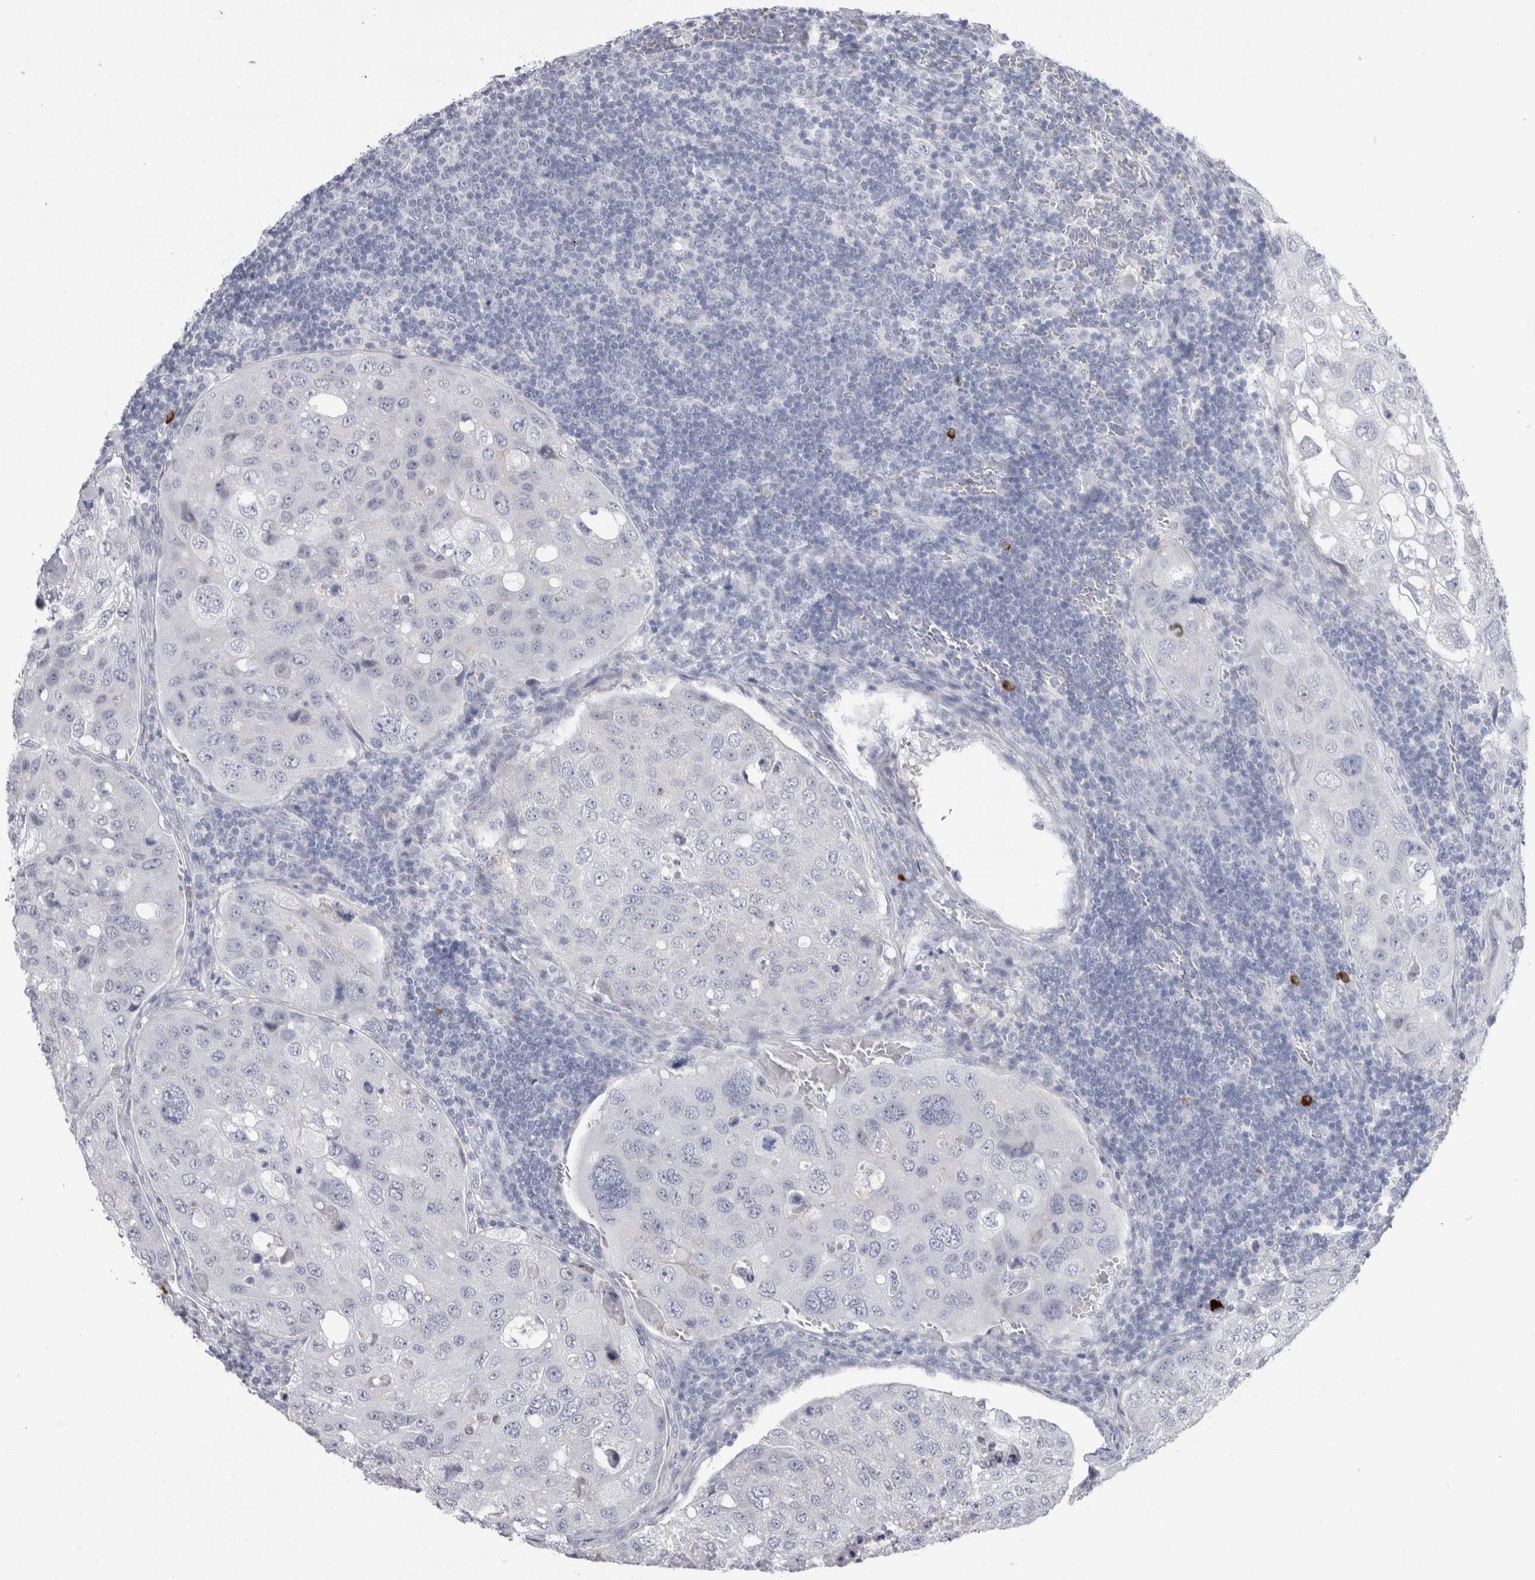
{"staining": {"intensity": "negative", "quantity": "none", "location": "none"}, "tissue": "urothelial cancer", "cell_type": "Tumor cells", "image_type": "cancer", "snomed": [{"axis": "morphology", "description": "Urothelial carcinoma, High grade"}, {"axis": "topography", "description": "Lymph node"}, {"axis": "topography", "description": "Urinary bladder"}], "caption": "This image is of urothelial carcinoma (high-grade) stained with immunohistochemistry (IHC) to label a protein in brown with the nuclei are counter-stained blue. There is no positivity in tumor cells.", "gene": "CDH17", "patient": {"sex": "male", "age": 51}}